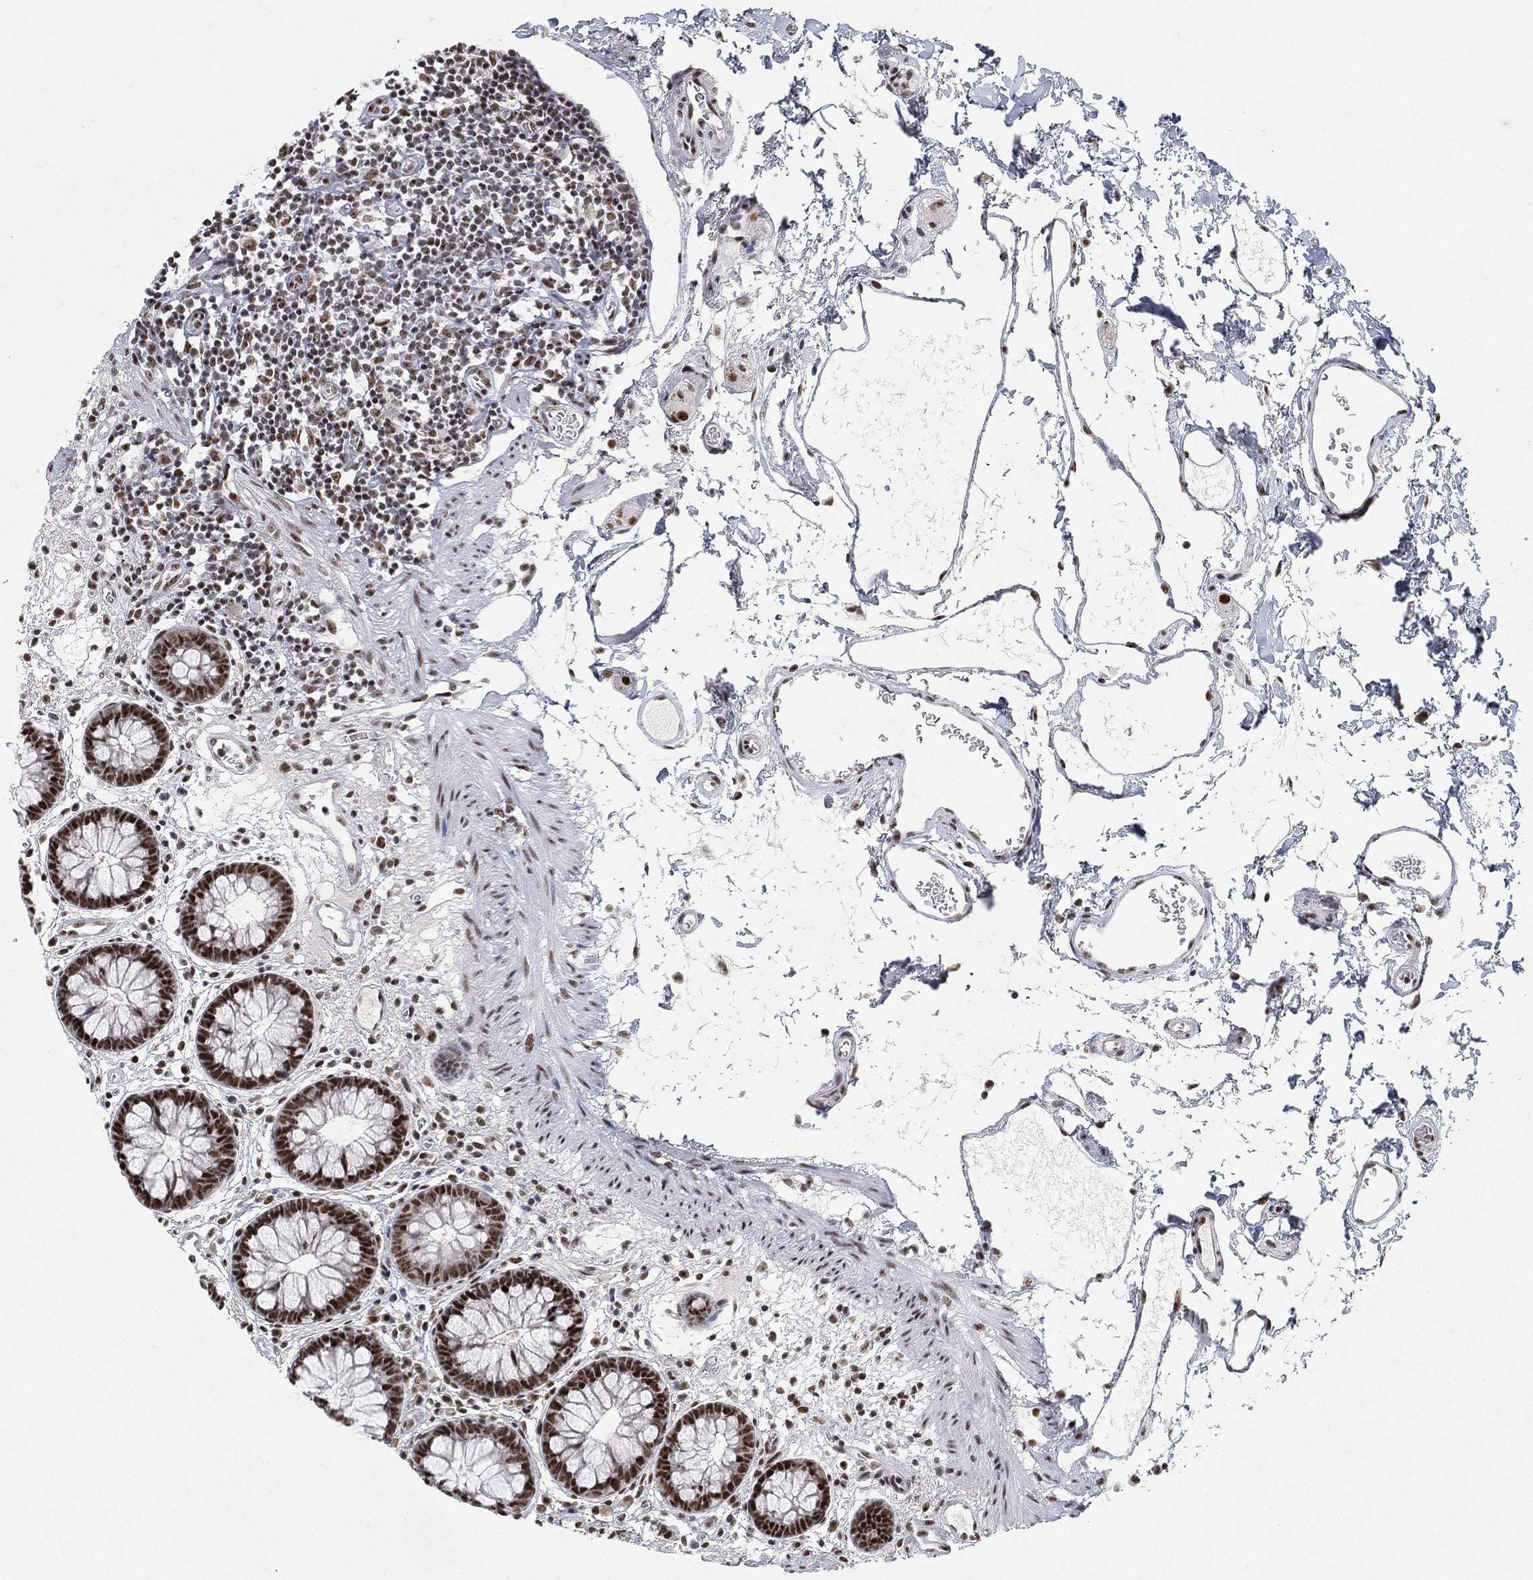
{"staining": {"intensity": "moderate", "quantity": "25%-75%", "location": "nuclear"}, "tissue": "colon", "cell_type": "Endothelial cells", "image_type": "normal", "snomed": [{"axis": "morphology", "description": "Normal tissue, NOS"}, {"axis": "topography", "description": "Colon"}], "caption": "Immunohistochemistry (IHC) of unremarkable human colon displays medium levels of moderate nuclear staining in approximately 25%-75% of endothelial cells. The staining is performed using DAB brown chromogen to label protein expression. The nuclei are counter-stained blue using hematoxylin.", "gene": "DDX27", "patient": {"sex": "male", "age": 76}}